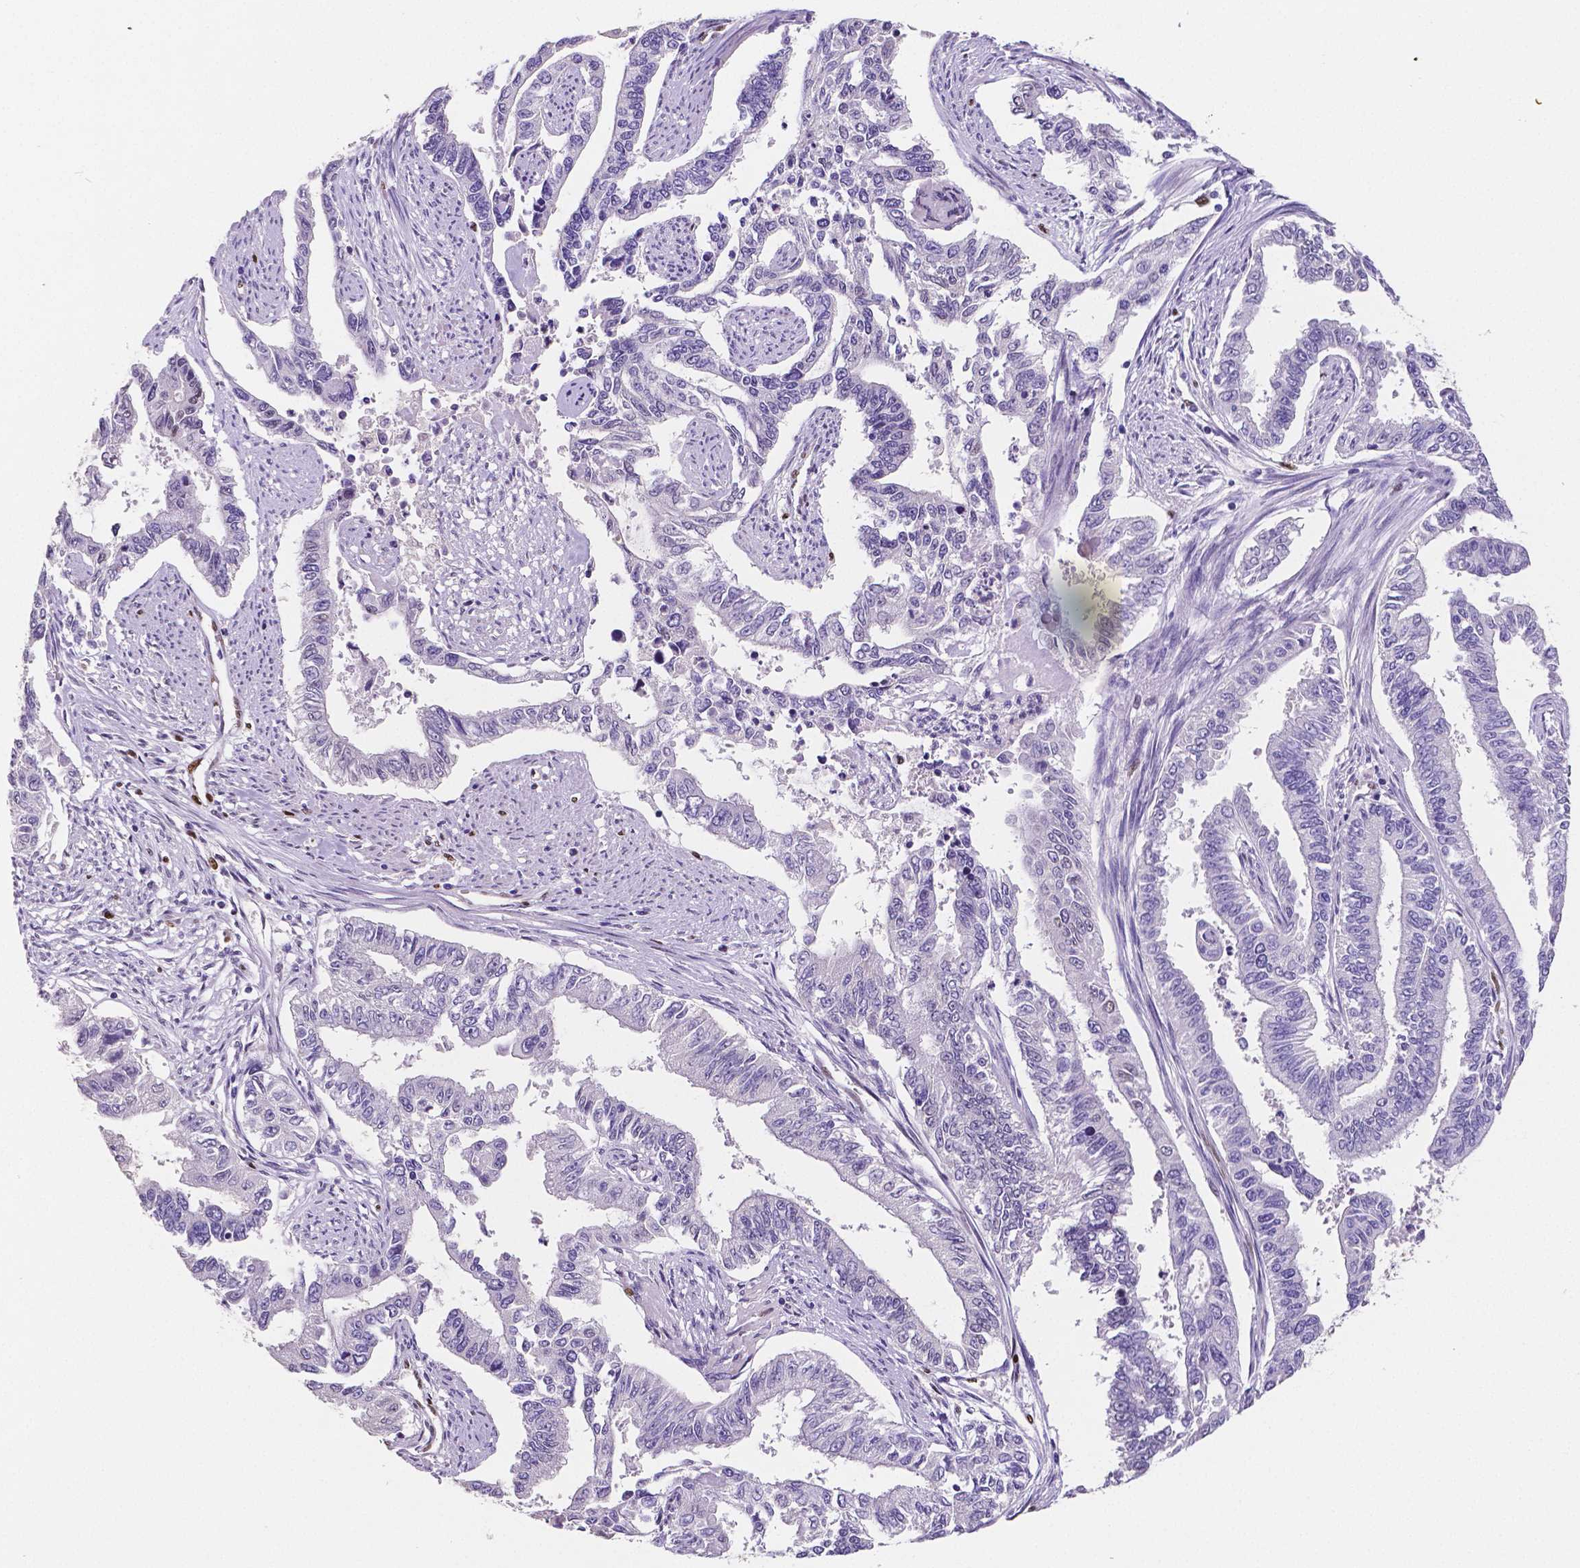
{"staining": {"intensity": "negative", "quantity": "none", "location": "none"}, "tissue": "endometrial cancer", "cell_type": "Tumor cells", "image_type": "cancer", "snomed": [{"axis": "morphology", "description": "Adenocarcinoma, NOS"}, {"axis": "topography", "description": "Uterus"}], "caption": "Endometrial adenocarcinoma was stained to show a protein in brown. There is no significant expression in tumor cells. (DAB (3,3'-diaminobenzidine) immunohistochemistry (IHC), high magnification).", "gene": "MEF2C", "patient": {"sex": "female", "age": 59}}